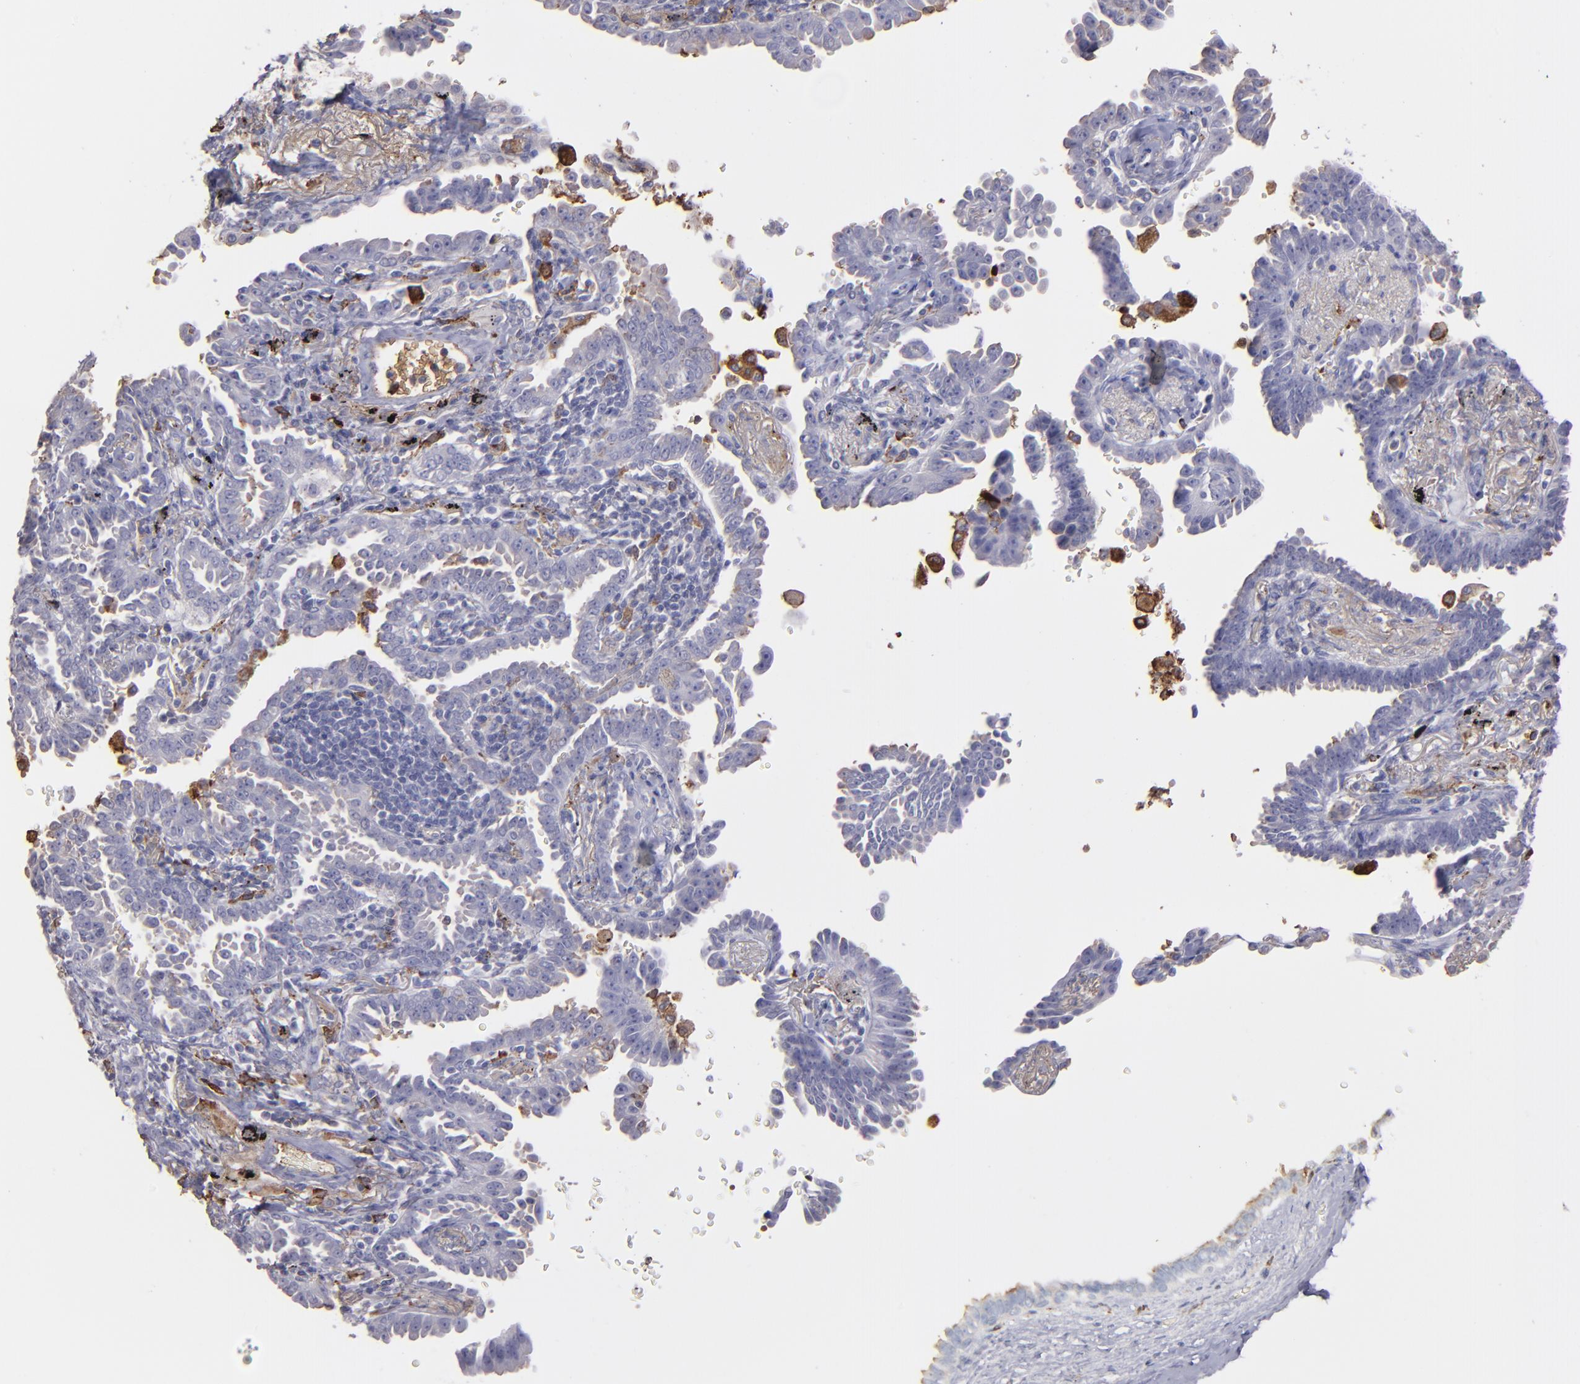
{"staining": {"intensity": "weak", "quantity": "<25%", "location": "cytoplasmic/membranous"}, "tissue": "lung cancer", "cell_type": "Tumor cells", "image_type": "cancer", "snomed": [{"axis": "morphology", "description": "Adenocarcinoma, NOS"}, {"axis": "topography", "description": "Lung"}], "caption": "Tumor cells show no significant expression in adenocarcinoma (lung).", "gene": "C1QA", "patient": {"sex": "female", "age": 64}}